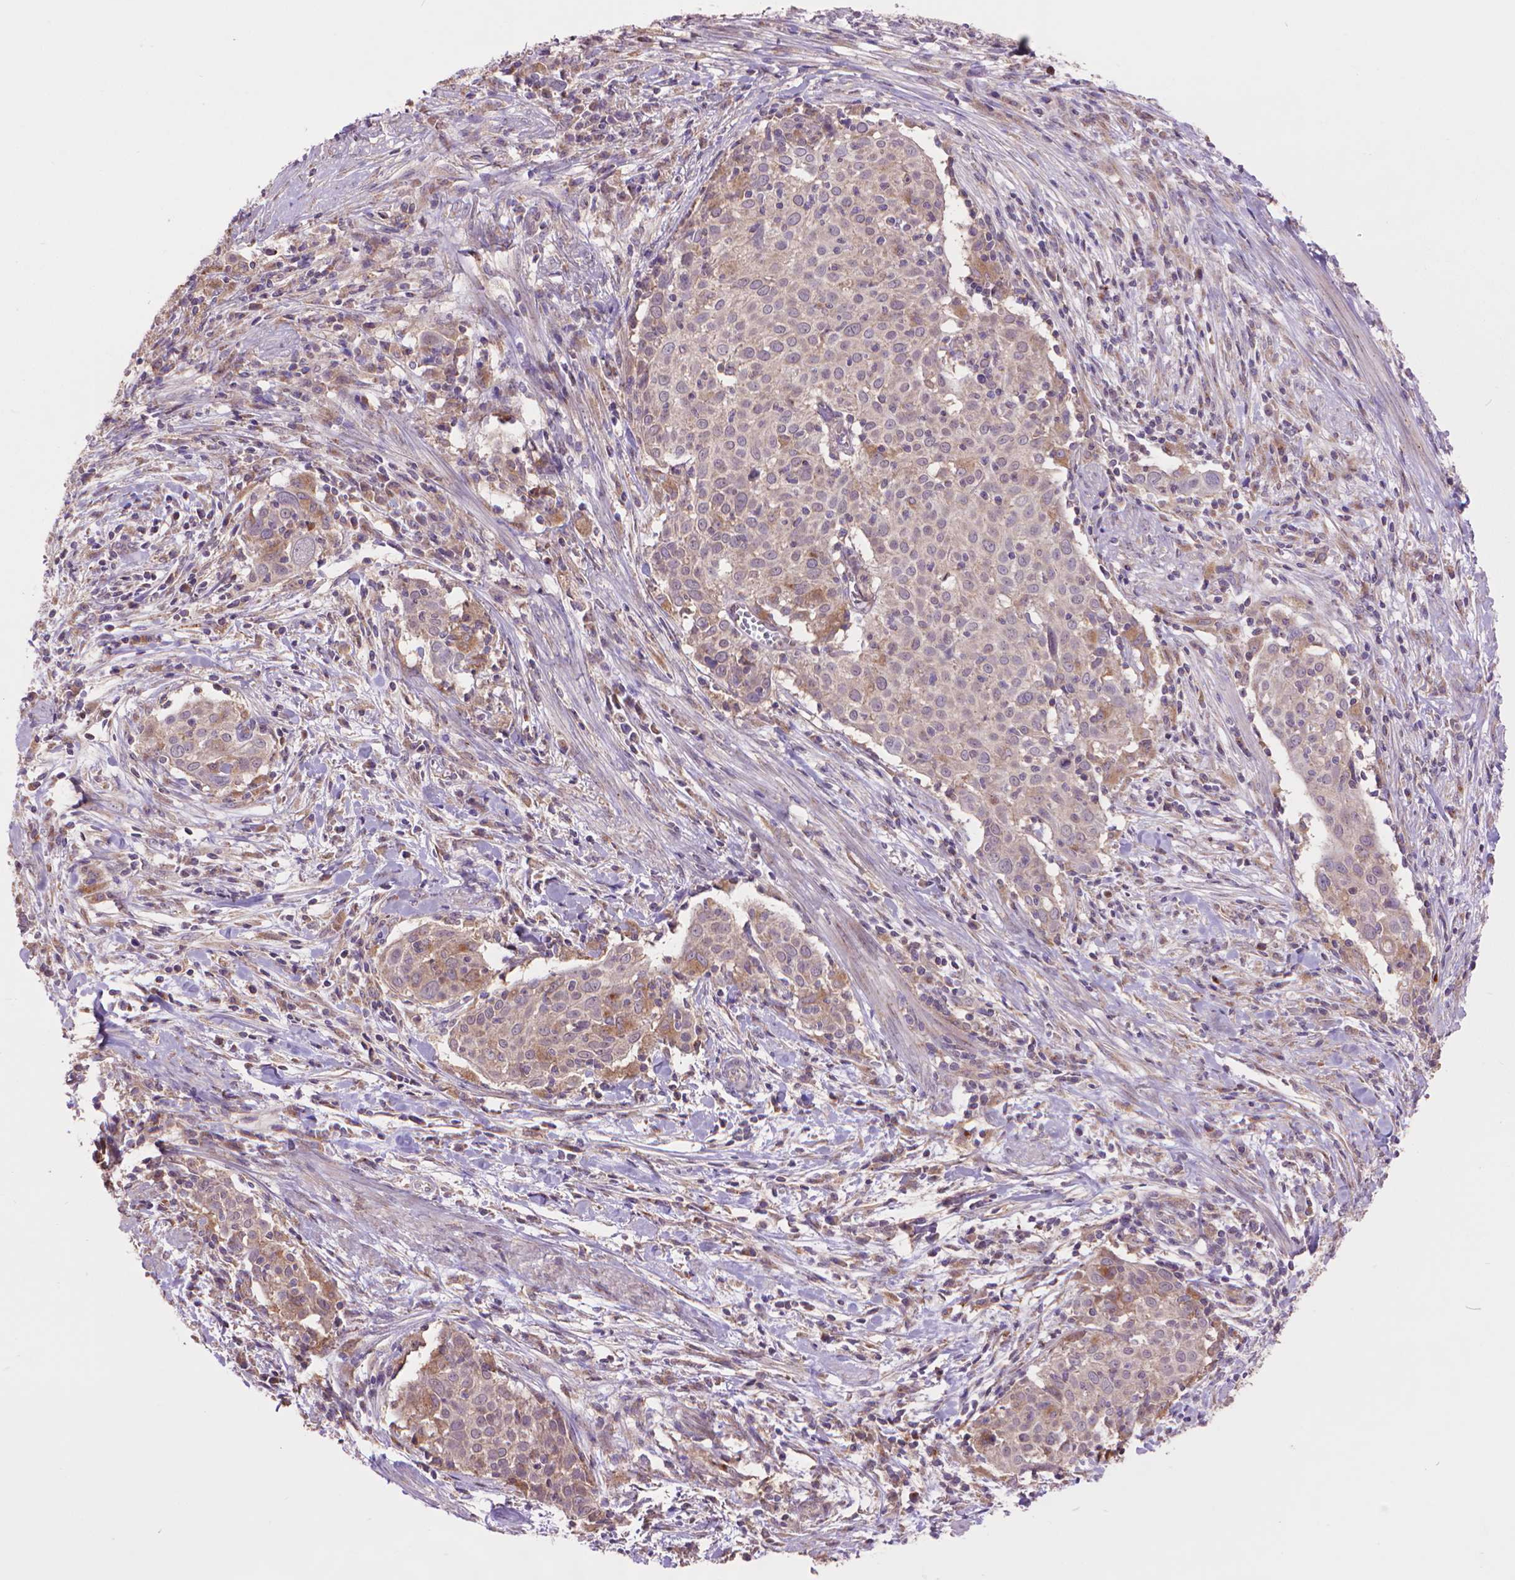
{"staining": {"intensity": "weak", "quantity": ">75%", "location": "cytoplasmic/membranous"}, "tissue": "cervical cancer", "cell_type": "Tumor cells", "image_type": "cancer", "snomed": [{"axis": "morphology", "description": "Squamous cell carcinoma, NOS"}, {"axis": "topography", "description": "Cervix"}], "caption": "This is a photomicrograph of immunohistochemistry staining of cervical squamous cell carcinoma, which shows weak expression in the cytoplasmic/membranous of tumor cells.", "gene": "GLB1", "patient": {"sex": "female", "age": 39}}